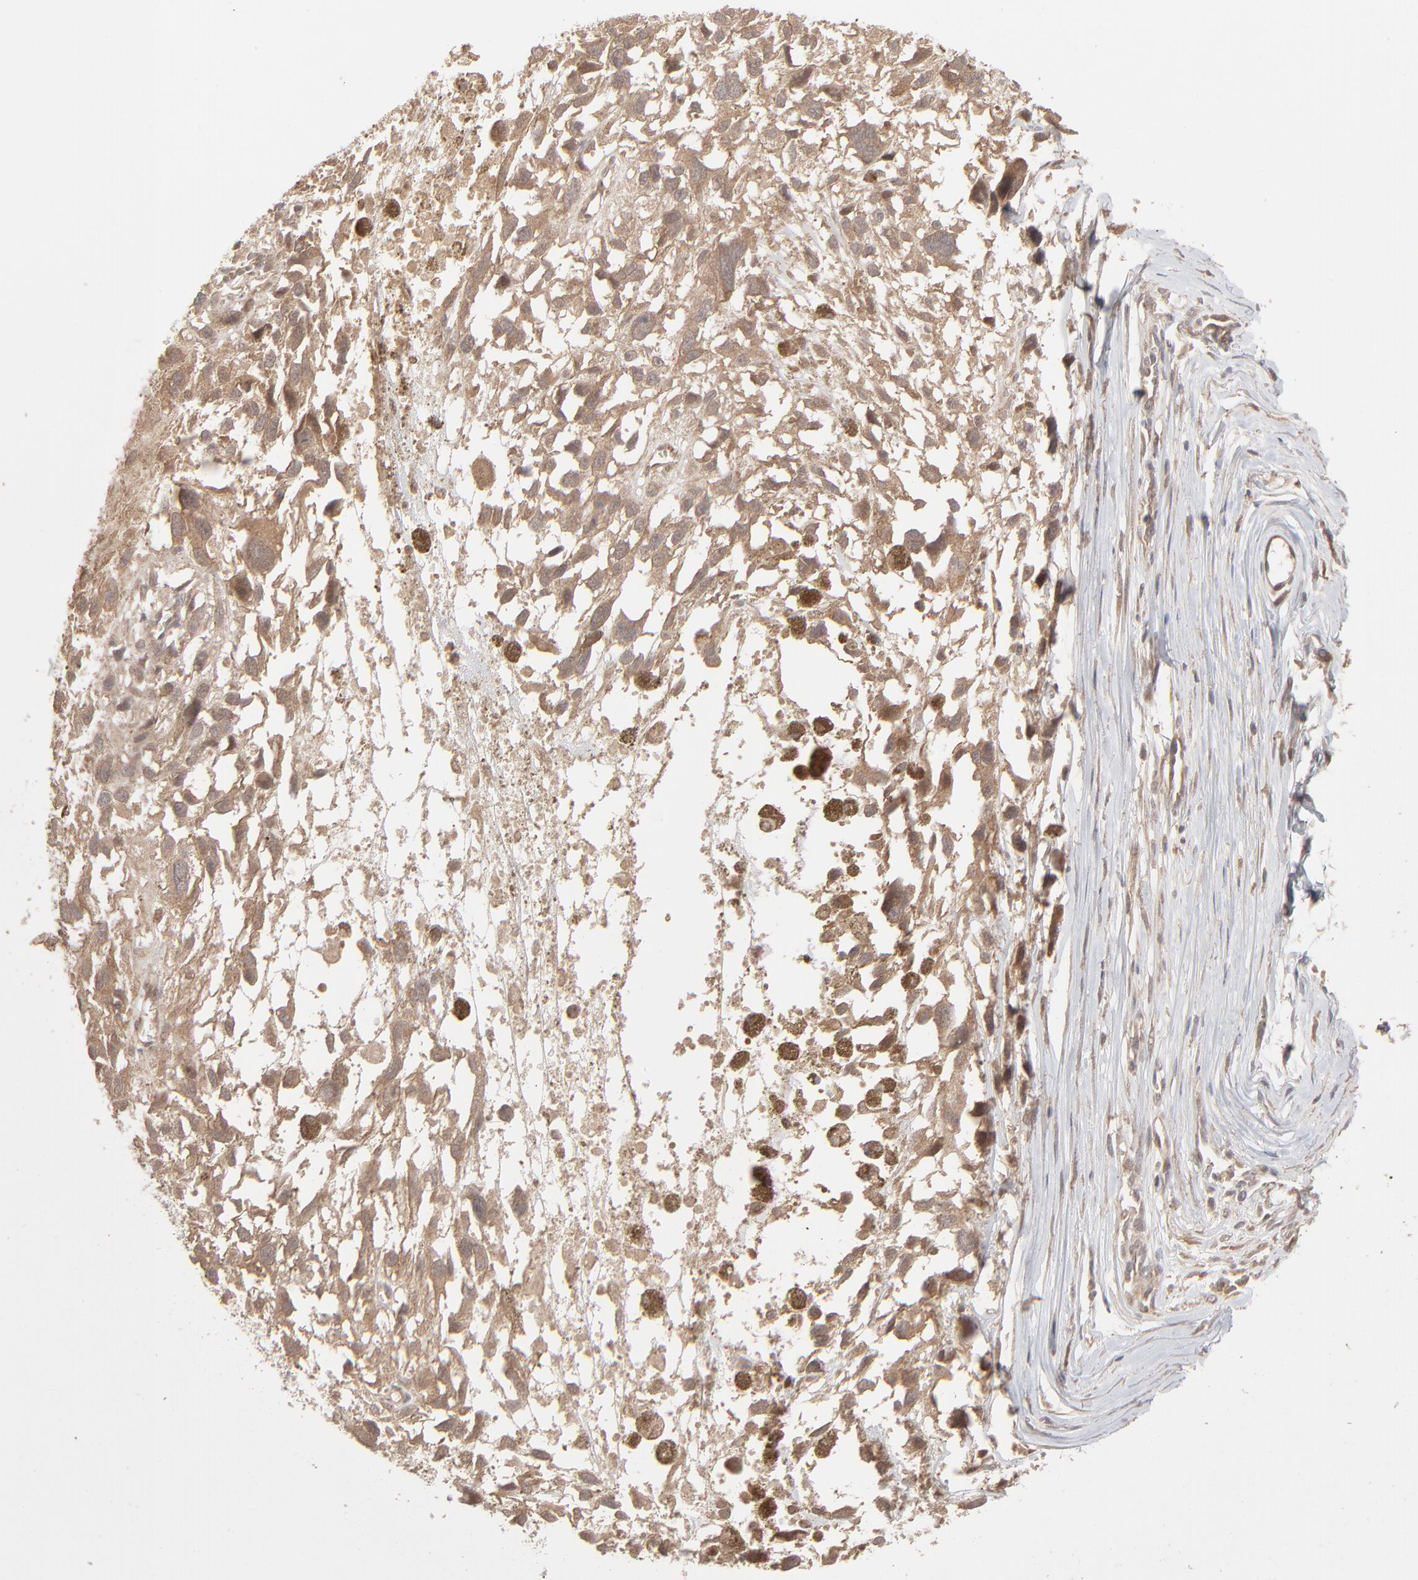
{"staining": {"intensity": "moderate", "quantity": ">75%", "location": "cytoplasmic/membranous"}, "tissue": "melanoma", "cell_type": "Tumor cells", "image_type": "cancer", "snomed": [{"axis": "morphology", "description": "Malignant melanoma, Metastatic site"}, {"axis": "topography", "description": "Lymph node"}], "caption": "An IHC photomicrograph of tumor tissue is shown. Protein staining in brown shows moderate cytoplasmic/membranous positivity in melanoma within tumor cells. The staining was performed using DAB (3,3'-diaminobenzidine) to visualize the protein expression in brown, while the nuclei were stained in blue with hematoxylin (Magnification: 20x).", "gene": "SCFD1", "patient": {"sex": "male", "age": 59}}